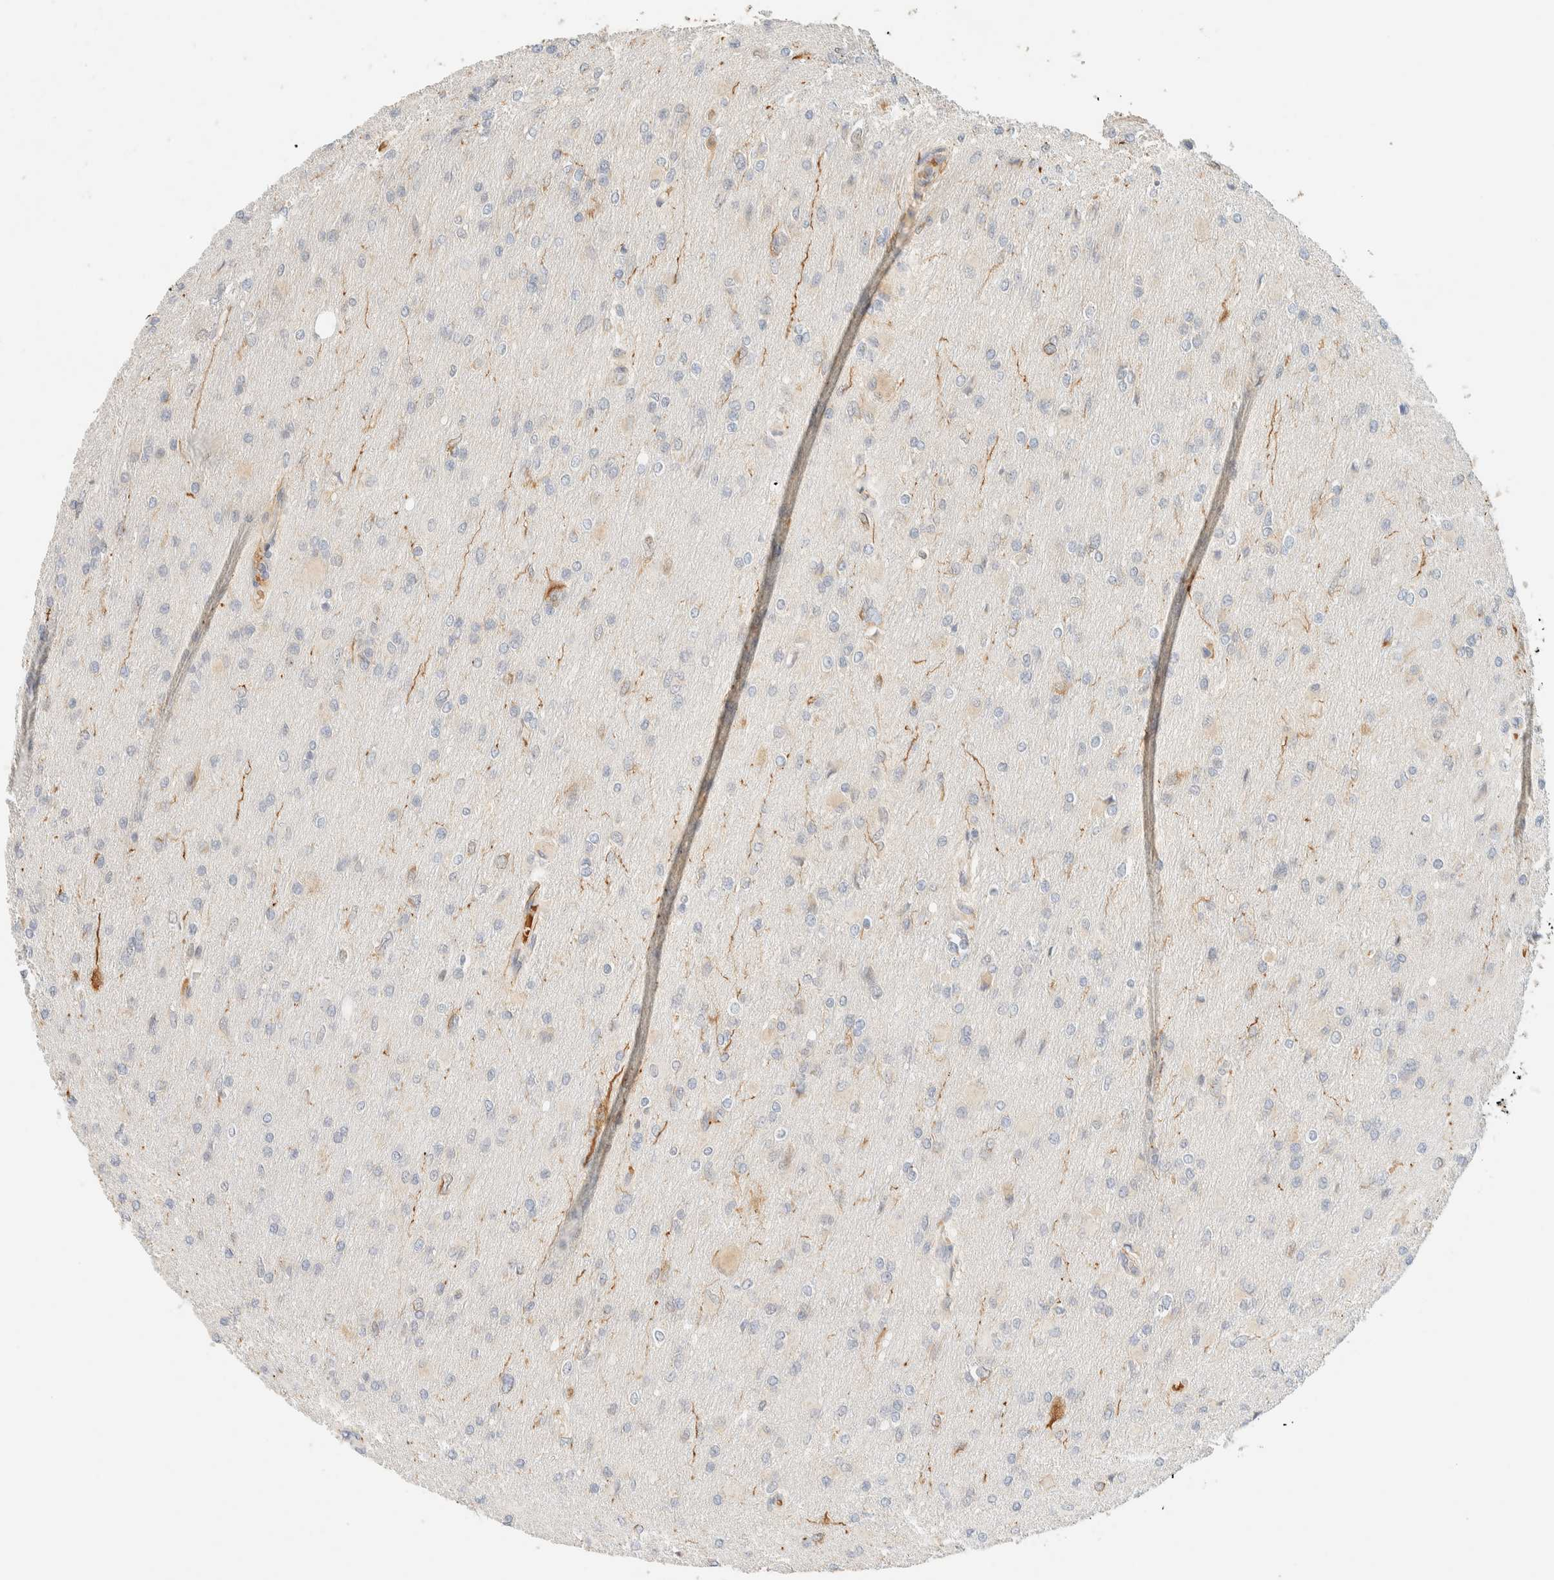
{"staining": {"intensity": "negative", "quantity": "none", "location": "none"}, "tissue": "glioma", "cell_type": "Tumor cells", "image_type": "cancer", "snomed": [{"axis": "morphology", "description": "Glioma, malignant, High grade"}, {"axis": "topography", "description": "Cerebral cortex"}], "caption": "A photomicrograph of glioma stained for a protein displays no brown staining in tumor cells.", "gene": "TNK1", "patient": {"sex": "female", "age": 36}}